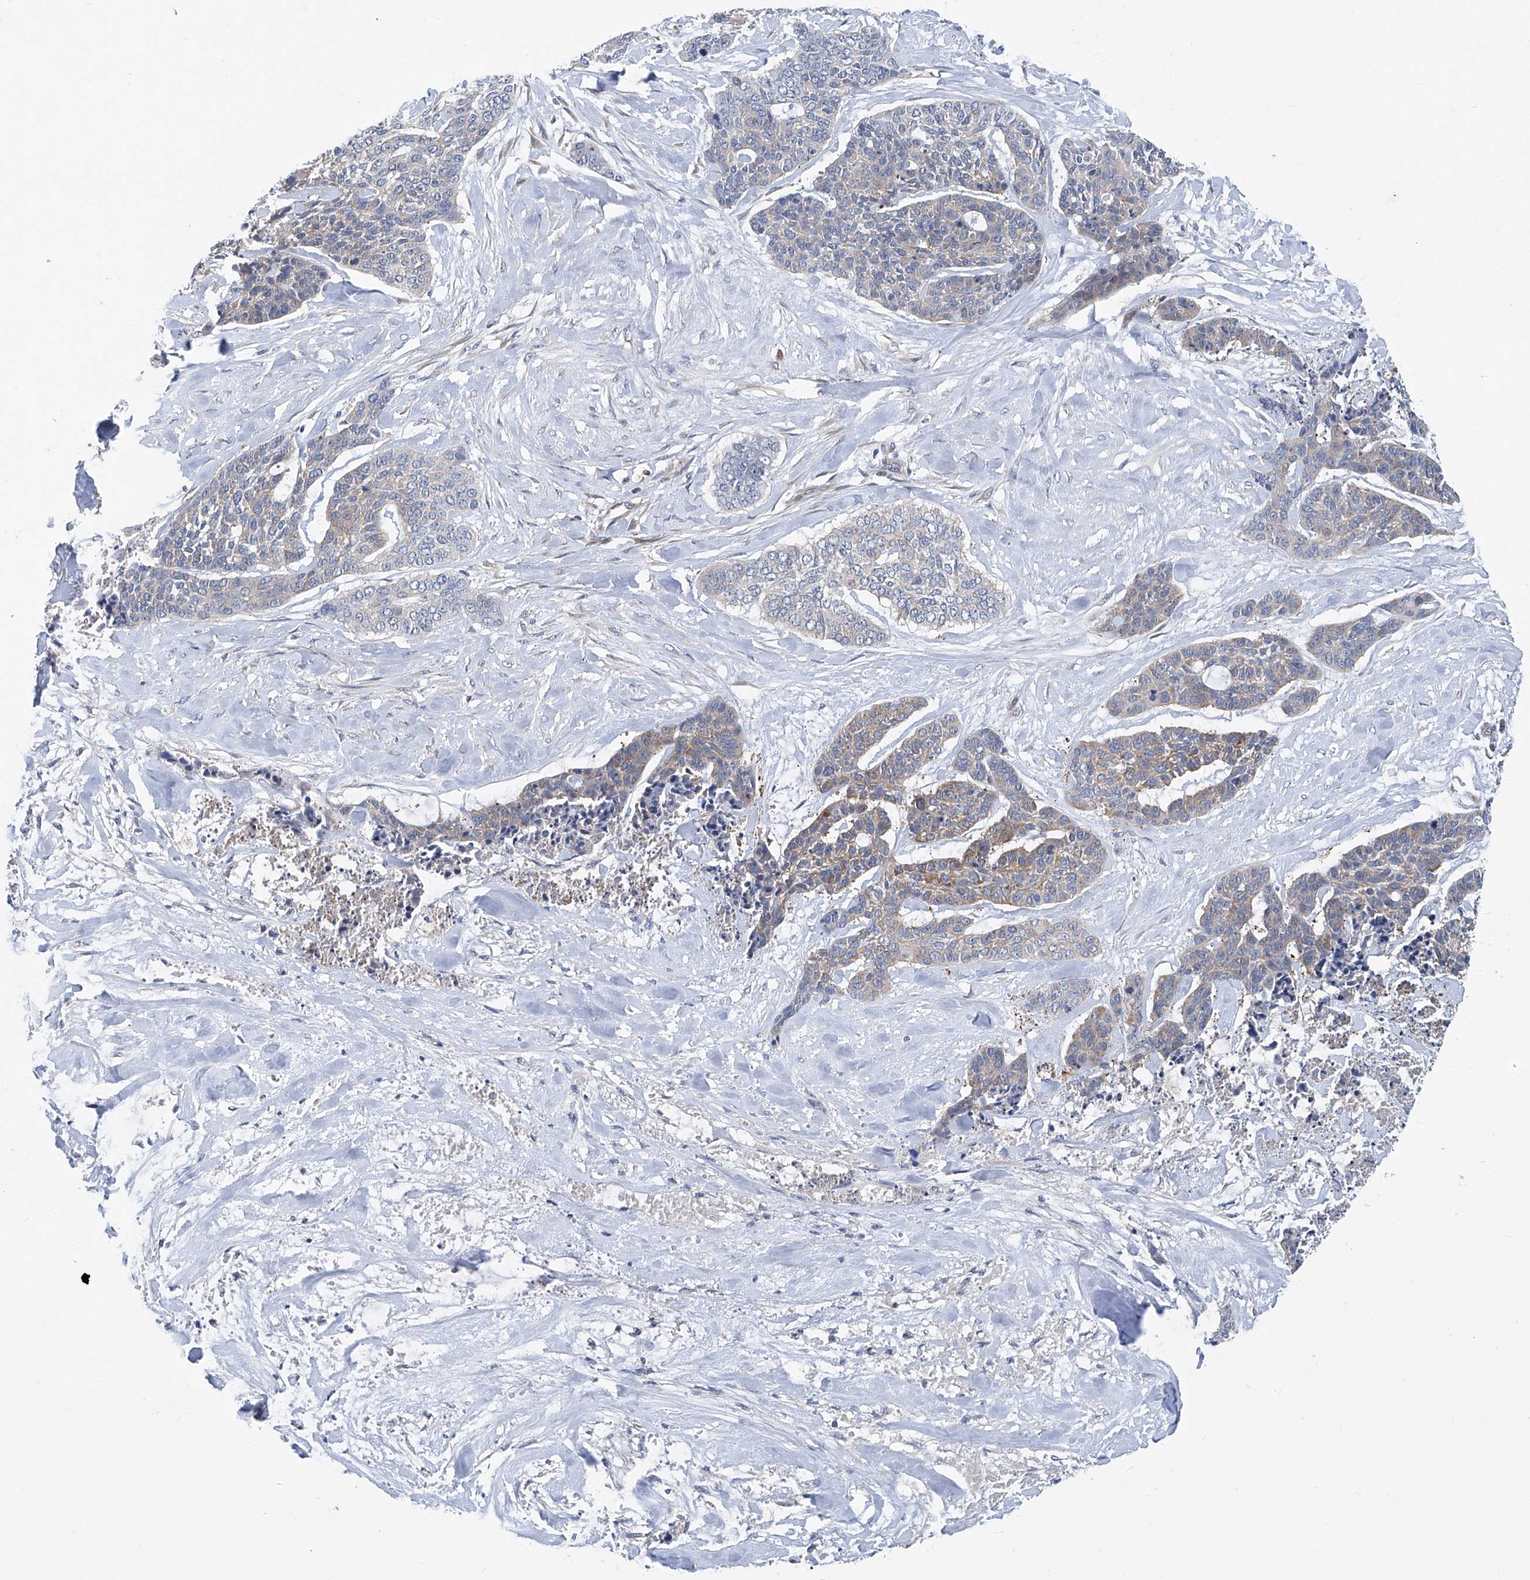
{"staining": {"intensity": "moderate", "quantity": "<25%", "location": "cytoplasmic/membranous"}, "tissue": "skin cancer", "cell_type": "Tumor cells", "image_type": "cancer", "snomed": [{"axis": "morphology", "description": "Basal cell carcinoma"}, {"axis": "topography", "description": "Skin"}], "caption": "Immunohistochemical staining of human skin cancer (basal cell carcinoma) displays low levels of moderate cytoplasmic/membranous protein positivity in approximately <25% of tumor cells. (DAB (3,3'-diaminobenzidine) = brown stain, brightfield microscopy at high magnification).", "gene": "TRIM38", "patient": {"sex": "female", "age": 64}}